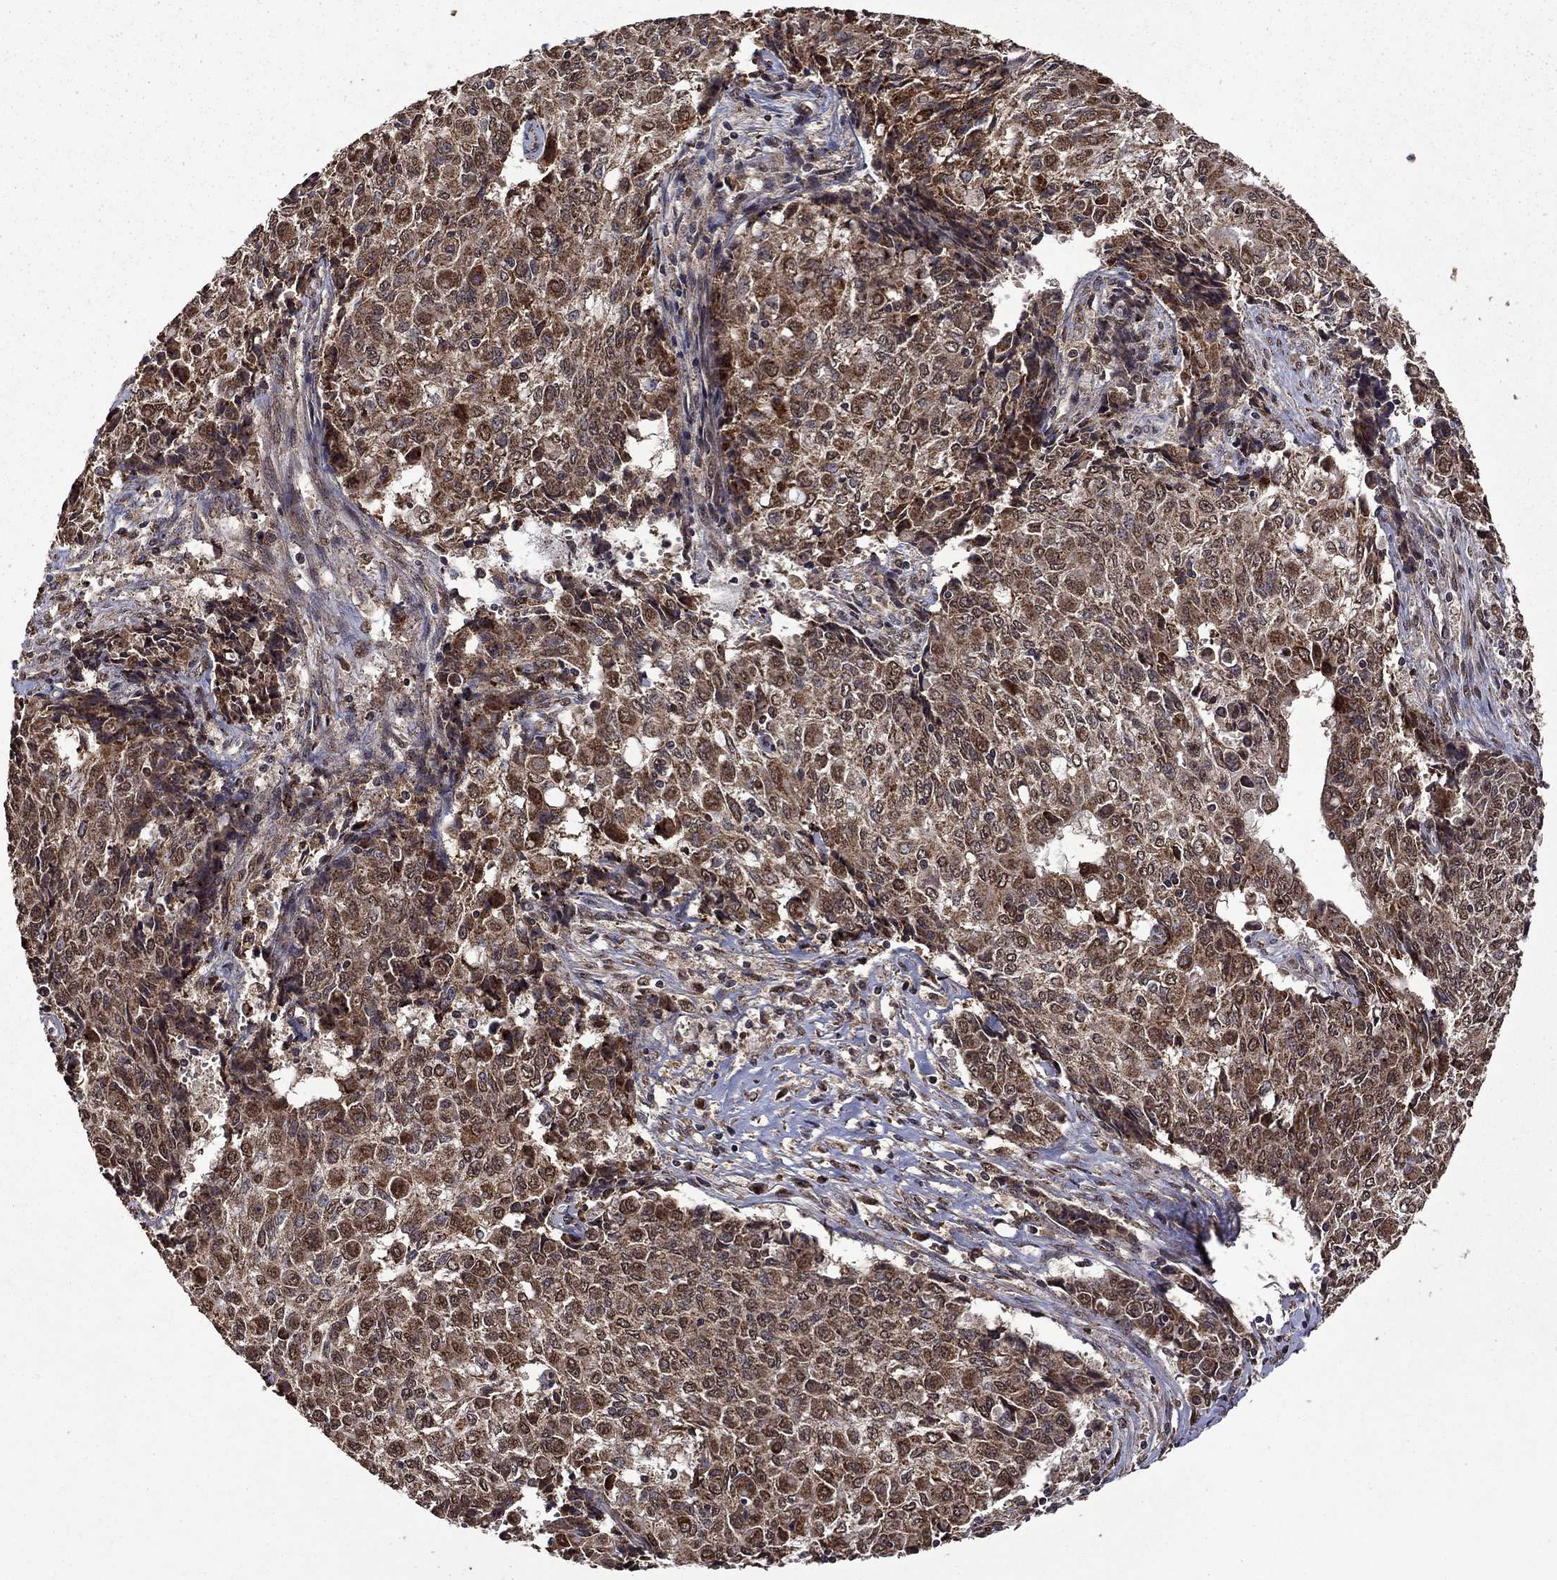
{"staining": {"intensity": "strong", "quantity": "25%-75%", "location": "cytoplasmic/membranous"}, "tissue": "ovarian cancer", "cell_type": "Tumor cells", "image_type": "cancer", "snomed": [{"axis": "morphology", "description": "Carcinoma, endometroid"}, {"axis": "topography", "description": "Ovary"}], "caption": "This micrograph reveals immunohistochemistry staining of ovarian cancer (endometroid carcinoma), with high strong cytoplasmic/membranous positivity in about 25%-75% of tumor cells.", "gene": "ITM2B", "patient": {"sex": "female", "age": 42}}